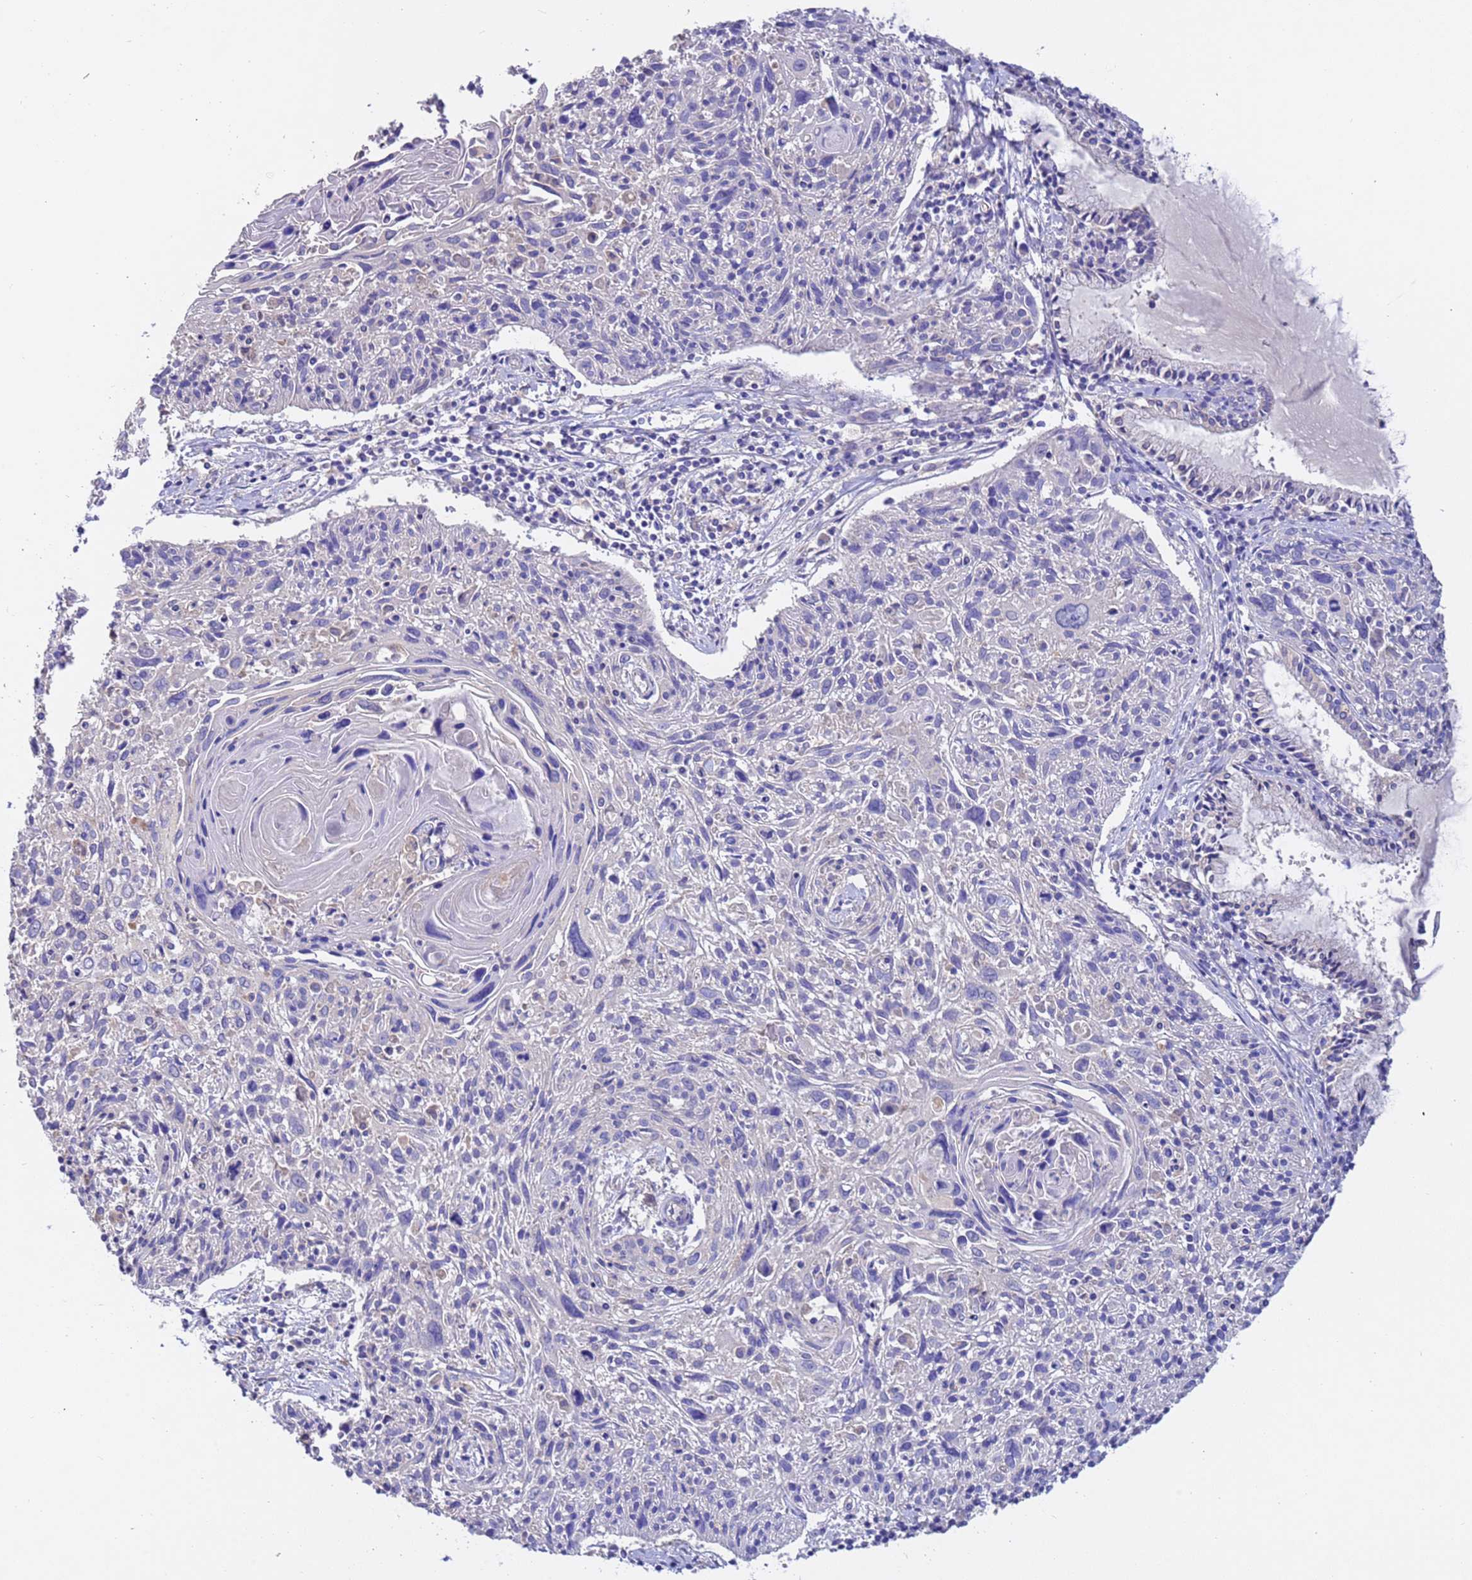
{"staining": {"intensity": "negative", "quantity": "none", "location": "none"}, "tissue": "cervical cancer", "cell_type": "Tumor cells", "image_type": "cancer", "snomed": [{"axis": "morphology", "description": "Squamous cell carcinoma, NOS"}, {"axis": "topography", "description": "Cervix"}], "caption": "Tumor cells are negative for protein expression in human squamous cell carcinoma (cervical).", "gene": "SRL", "patient": {"sex": "female", "age": 51}}